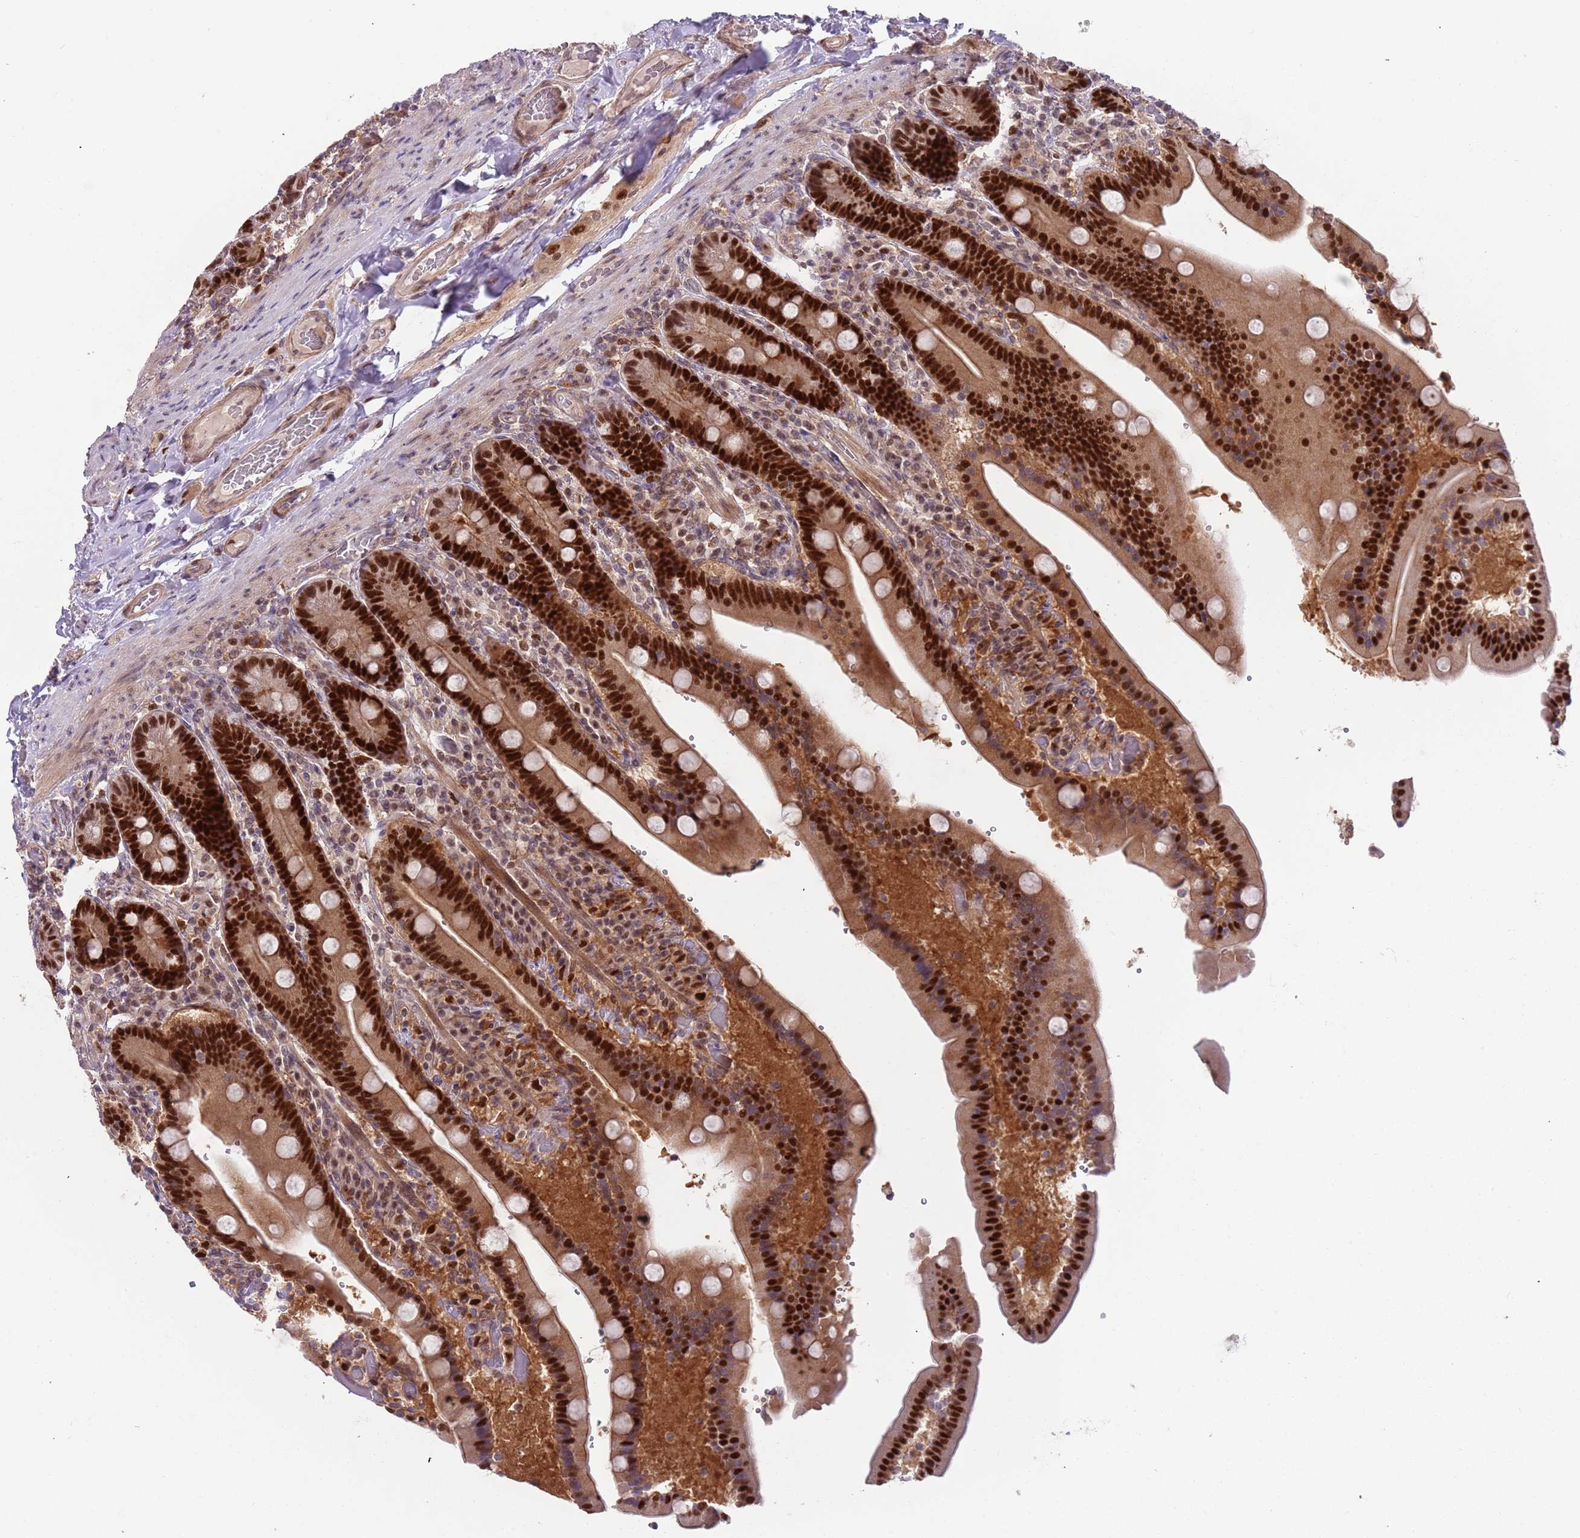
{"staining": {"intensity": "strong", "quantity": ">75%", "location": "cytoplasmic/membranous,nuclear"}, "tissue": "duodenum", "cell_type": "Glandular cells", "image_type": "normal", "snomed": [{"axis": "morphology", "description": "Normal tissue, NOS"}, {"axis": "topography", "description": "Duodenum"}], "caption": "This is a photomicrograph of immunohistochemistry staining of benign duodenum, which shows strong staining in the cytoplasmic/membranous,nuclear of glandular cells.", "gene": "RMND5B", "patient": {"sex": "female", "age": 62}}